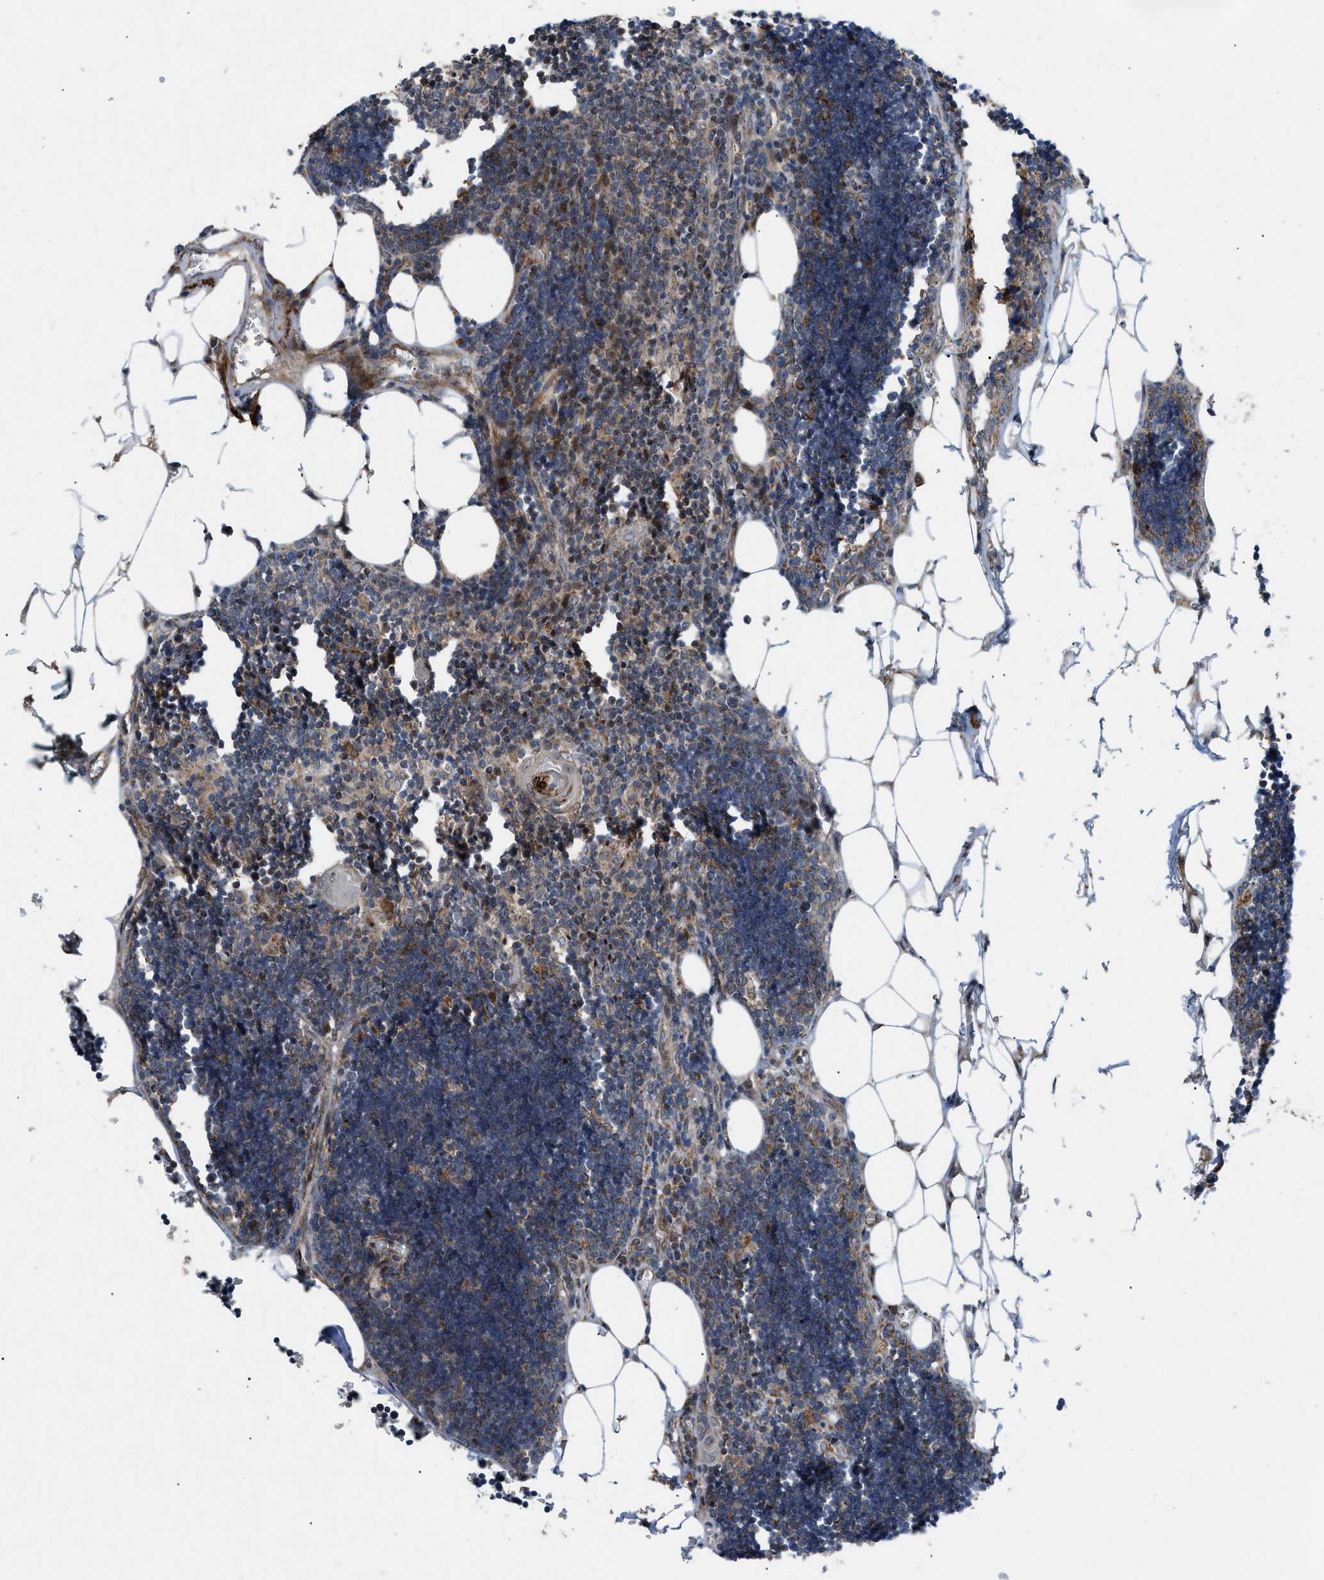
{"staining": {"intensity": "weak", "quantity": "25%-75%", "location": "cytoplasmic/membranous"}, "tissue": "lymph node", "cell_type": "Non-germinal center cells", "image_type": "normal", "snomed": [{"axis": "morphology", "description": "Normal tissue, NOS"}, {"axis": "topography", "description": "Lymph node"}], "caption": "Immunohistochemistry histopathology image of benign lymph node stained for a protein (brown), which reveals low levels of weak cytoplasmic/membranous expression in about 25%-75% of non-germinal center cells.", "gene": "AP3M2", "patient": {"sex": "male", "age": 33}}